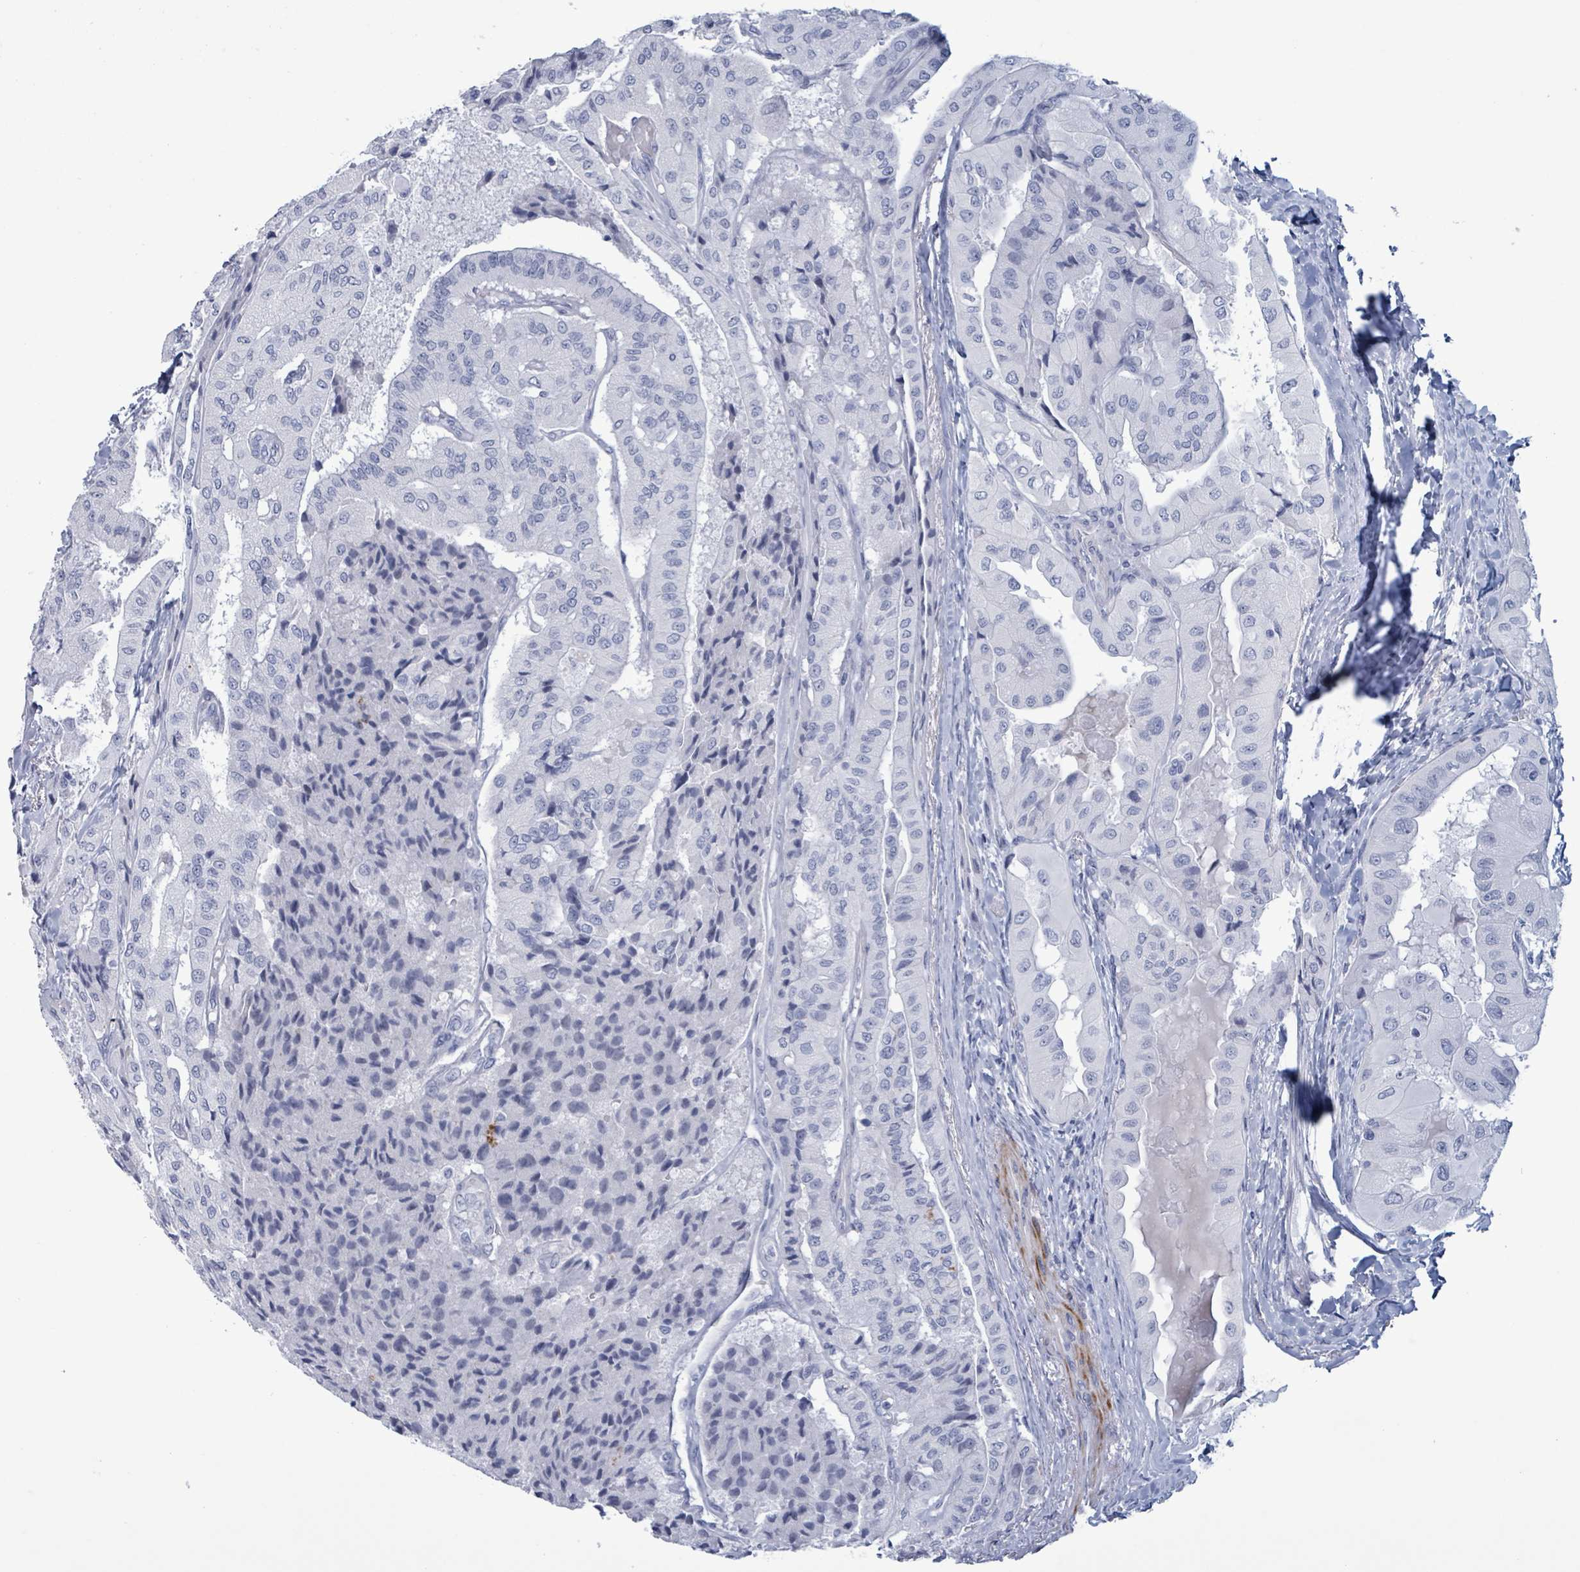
{"staining": {"intensity": "negative", "quantity": "none", "location": "none"}, "tissue": "thyroid cancer", "cell_type": "Tumor cells", "image_type": "cancer", "snomed": [{"axis": "morphology", "description": "Normal tissue, NOS"}, {"axis": "morphology", "description": "Papillary adenocarcinoma, NOS"}, {"axis": "topography", "description": "Thyroid gland"}], "caption": "The IHC micrograph has no significant staining in tumor cells of papillary adenocarcinoma (thyroid) tissue.", "gene": "ZNF771", "patient": {"sex": "female", "age": 59}}